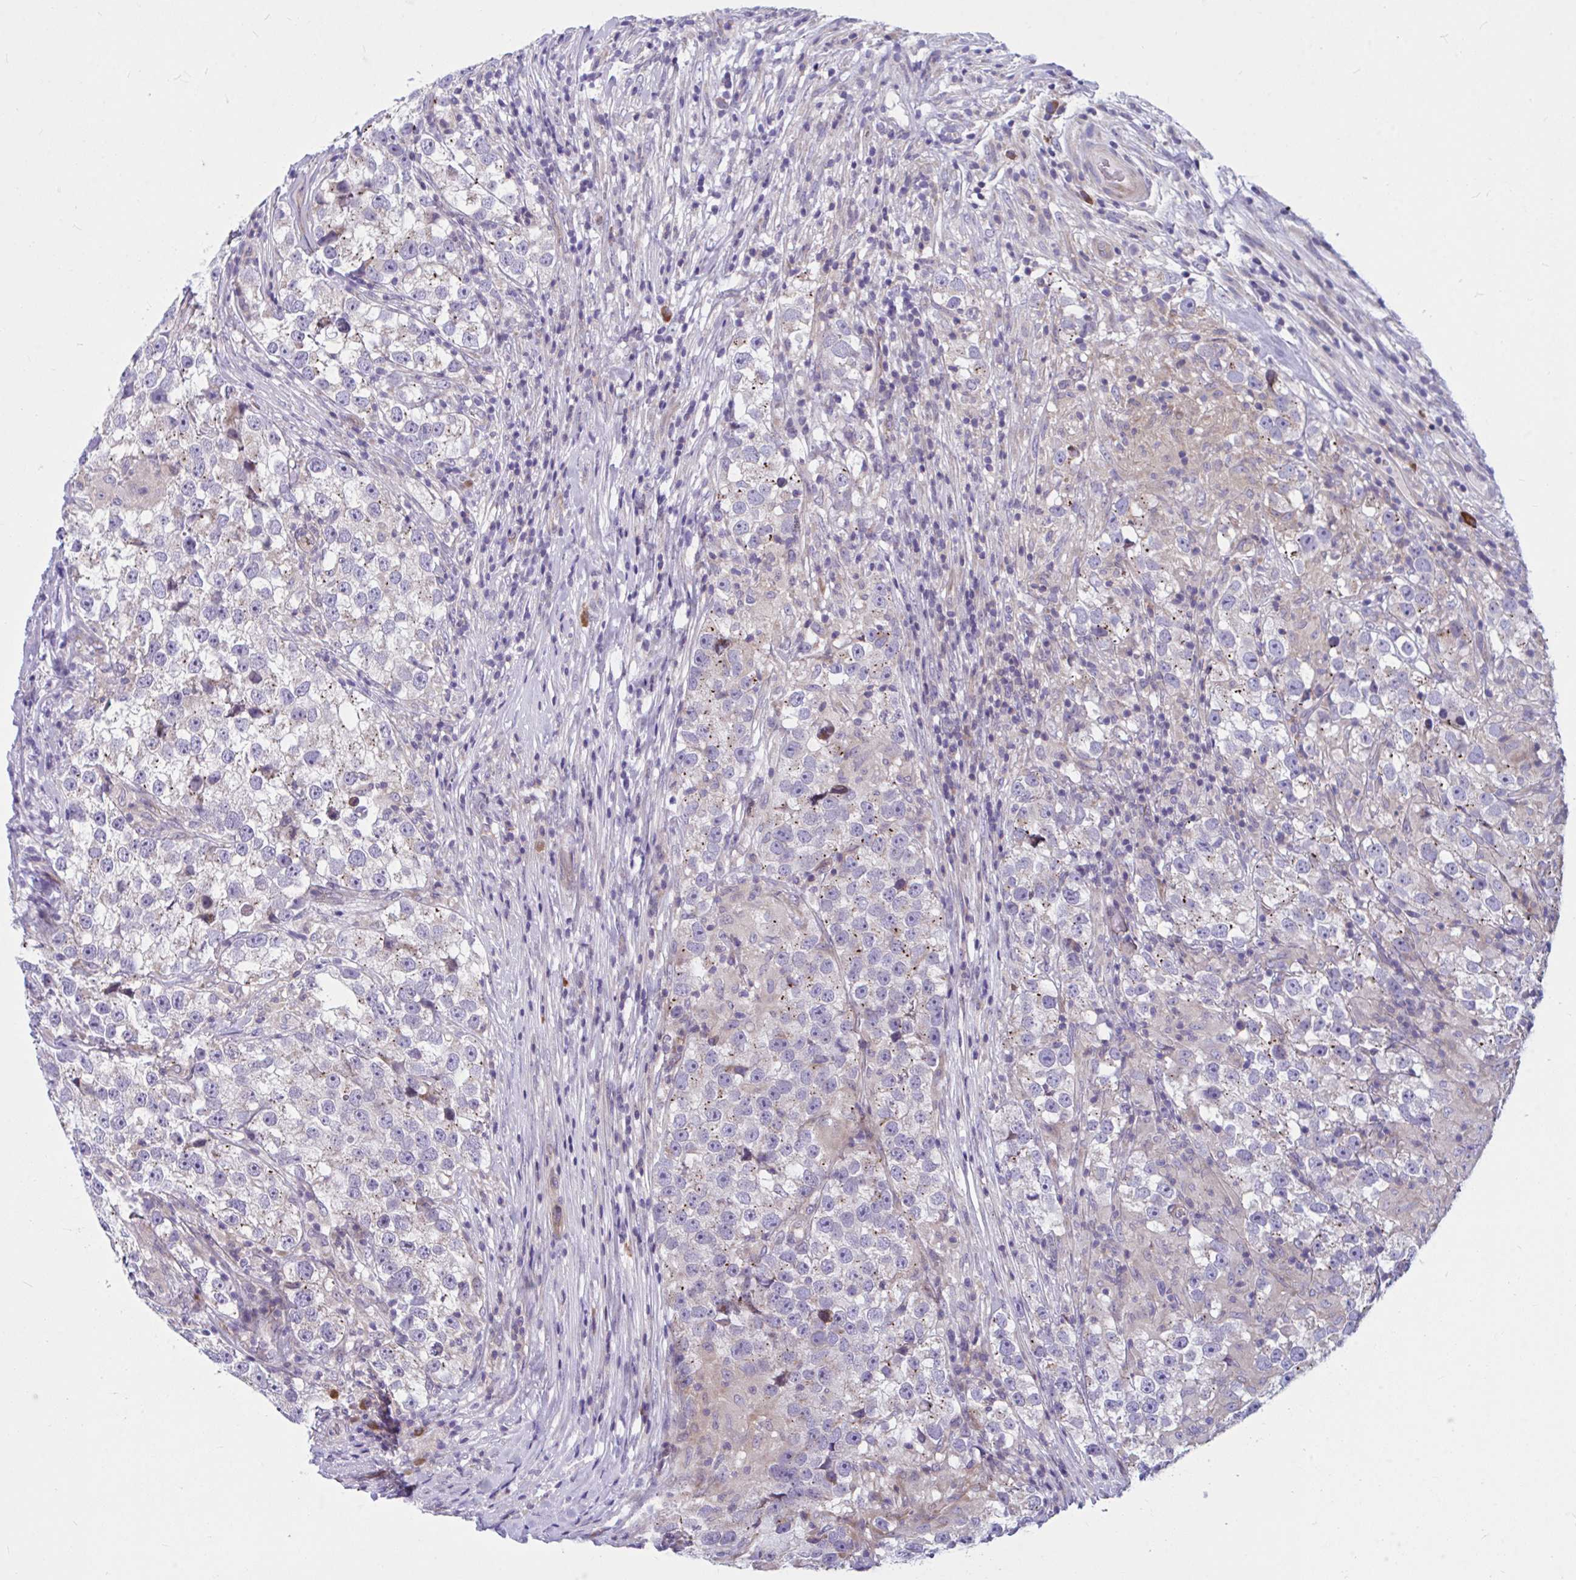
{"staining": {"intensity": "moderate", "quantity": "<25%", "location": "cytoplasmic/membranous"}, "tissue": "testis cancer", "cell_type": "Tumor cells", "image_type": "cancer", "snomed": [{"axis": "morphology", "description": "Seminoma, NOS"}, {"axis": "topography", "description": "Testis"}], "caption": "Testis seminoma stained with DAB (3,3'-diaminobenzidine) immunohistochemistry (IHC) shows low levels of moderate cytoplasmic/membranous staining in approximately <25% of tumor cells.", "gene": "WBP1", "patient": {"sex": "male", "age": 46}}